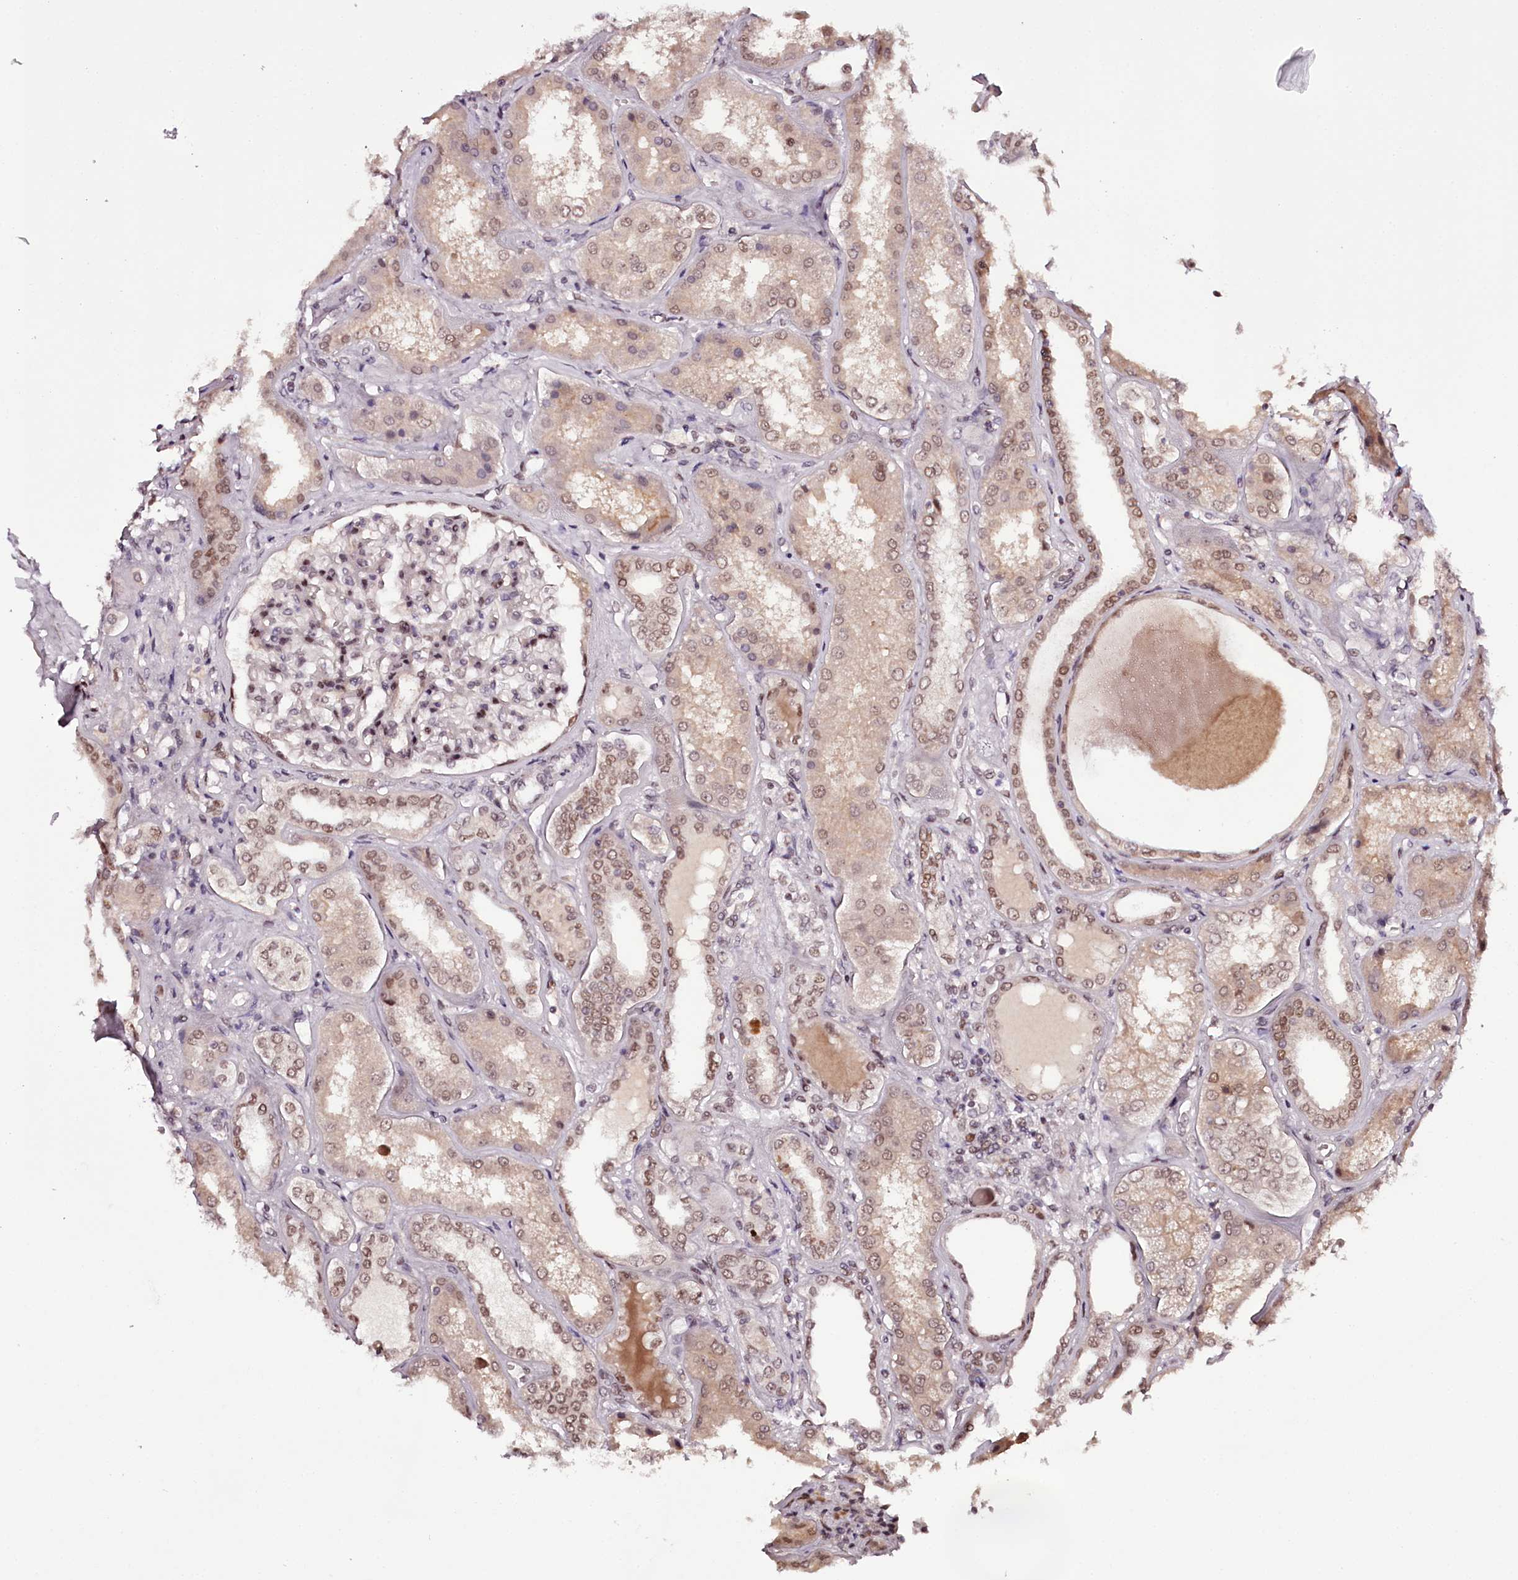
{"staining": {"intensity": "strong", "quantity": "25%-75%", "location": "nuclear"}, "tissue": "kidney", "cell_type": "Cells in glomeruli", "image_type": "normal", "snomed": [{"axis": "morphology", "description": "Normal tissue, NOS"}, {"axis": "topography", "description": "Kidney"}], "caption": "DAB immunohistochemical staining of normal human kidney demonstrates strong nuclear protein expression in about 25%-75% of cells in glomeruli. Nuclei are stained in blue.", "gene": "TTC33", "patient": {"sex": "female", "age": 56}}